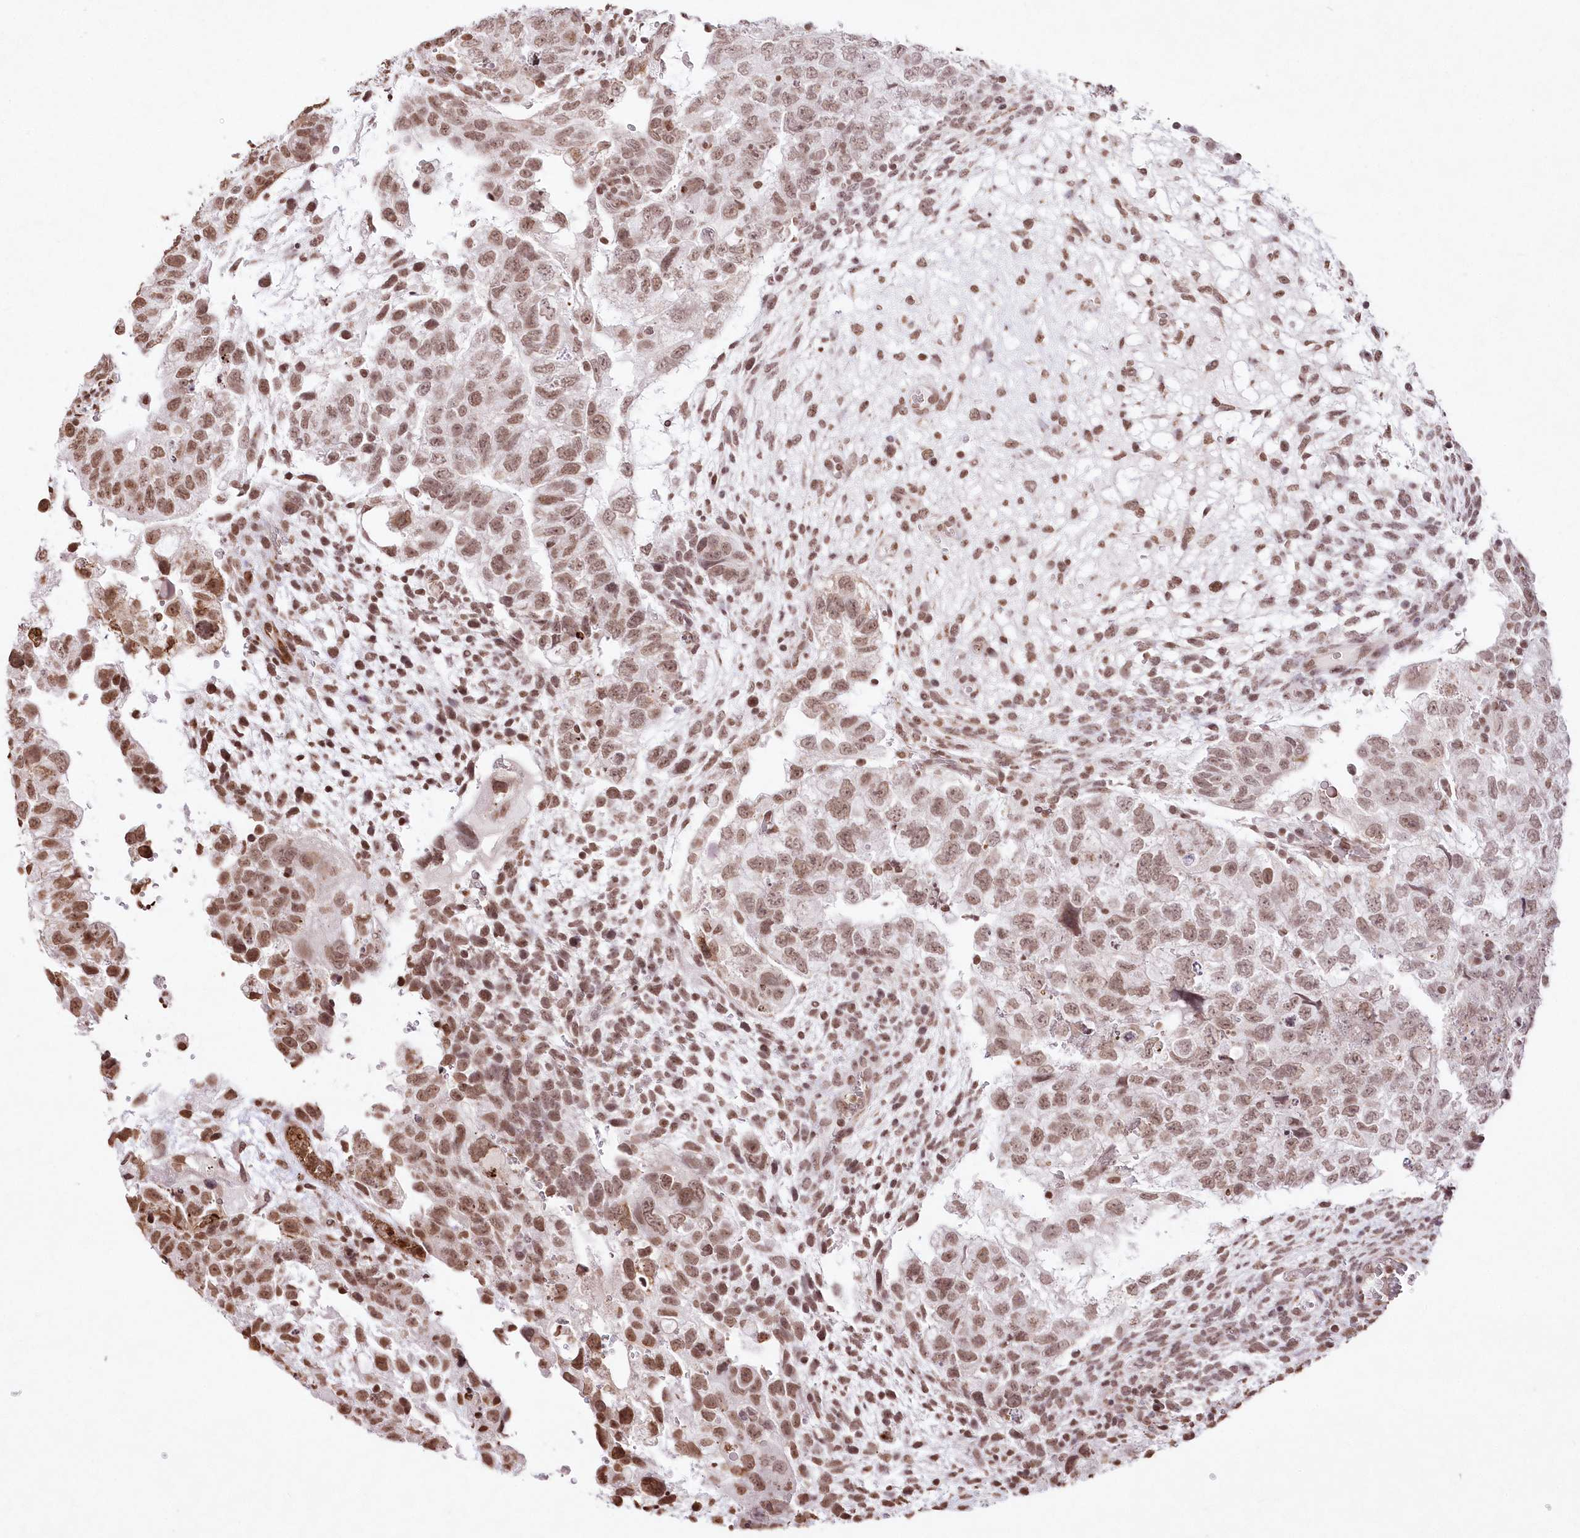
{"staining": {"intensity": "moderate", "quantity": ">75%", "location": "nuclear"}, "tissue": "testis cancer", "cell_type": "Tumor cells", "image_type": "cancer", "snomed": [{"axis": "morphology", "description": "Carcinoma, Embryonal, NOS"}, {"axis": "topography", "description": "Testis"}], "caption": "Tumor cells demonstrate moderate nuclear positivity in about >75% of cells in testis cancer. Immunohistochemistry stains the protein in brown and the nuclei are stained blue.", "gene": "RBM27", "patient": {"sex": "male", "age": 37}}